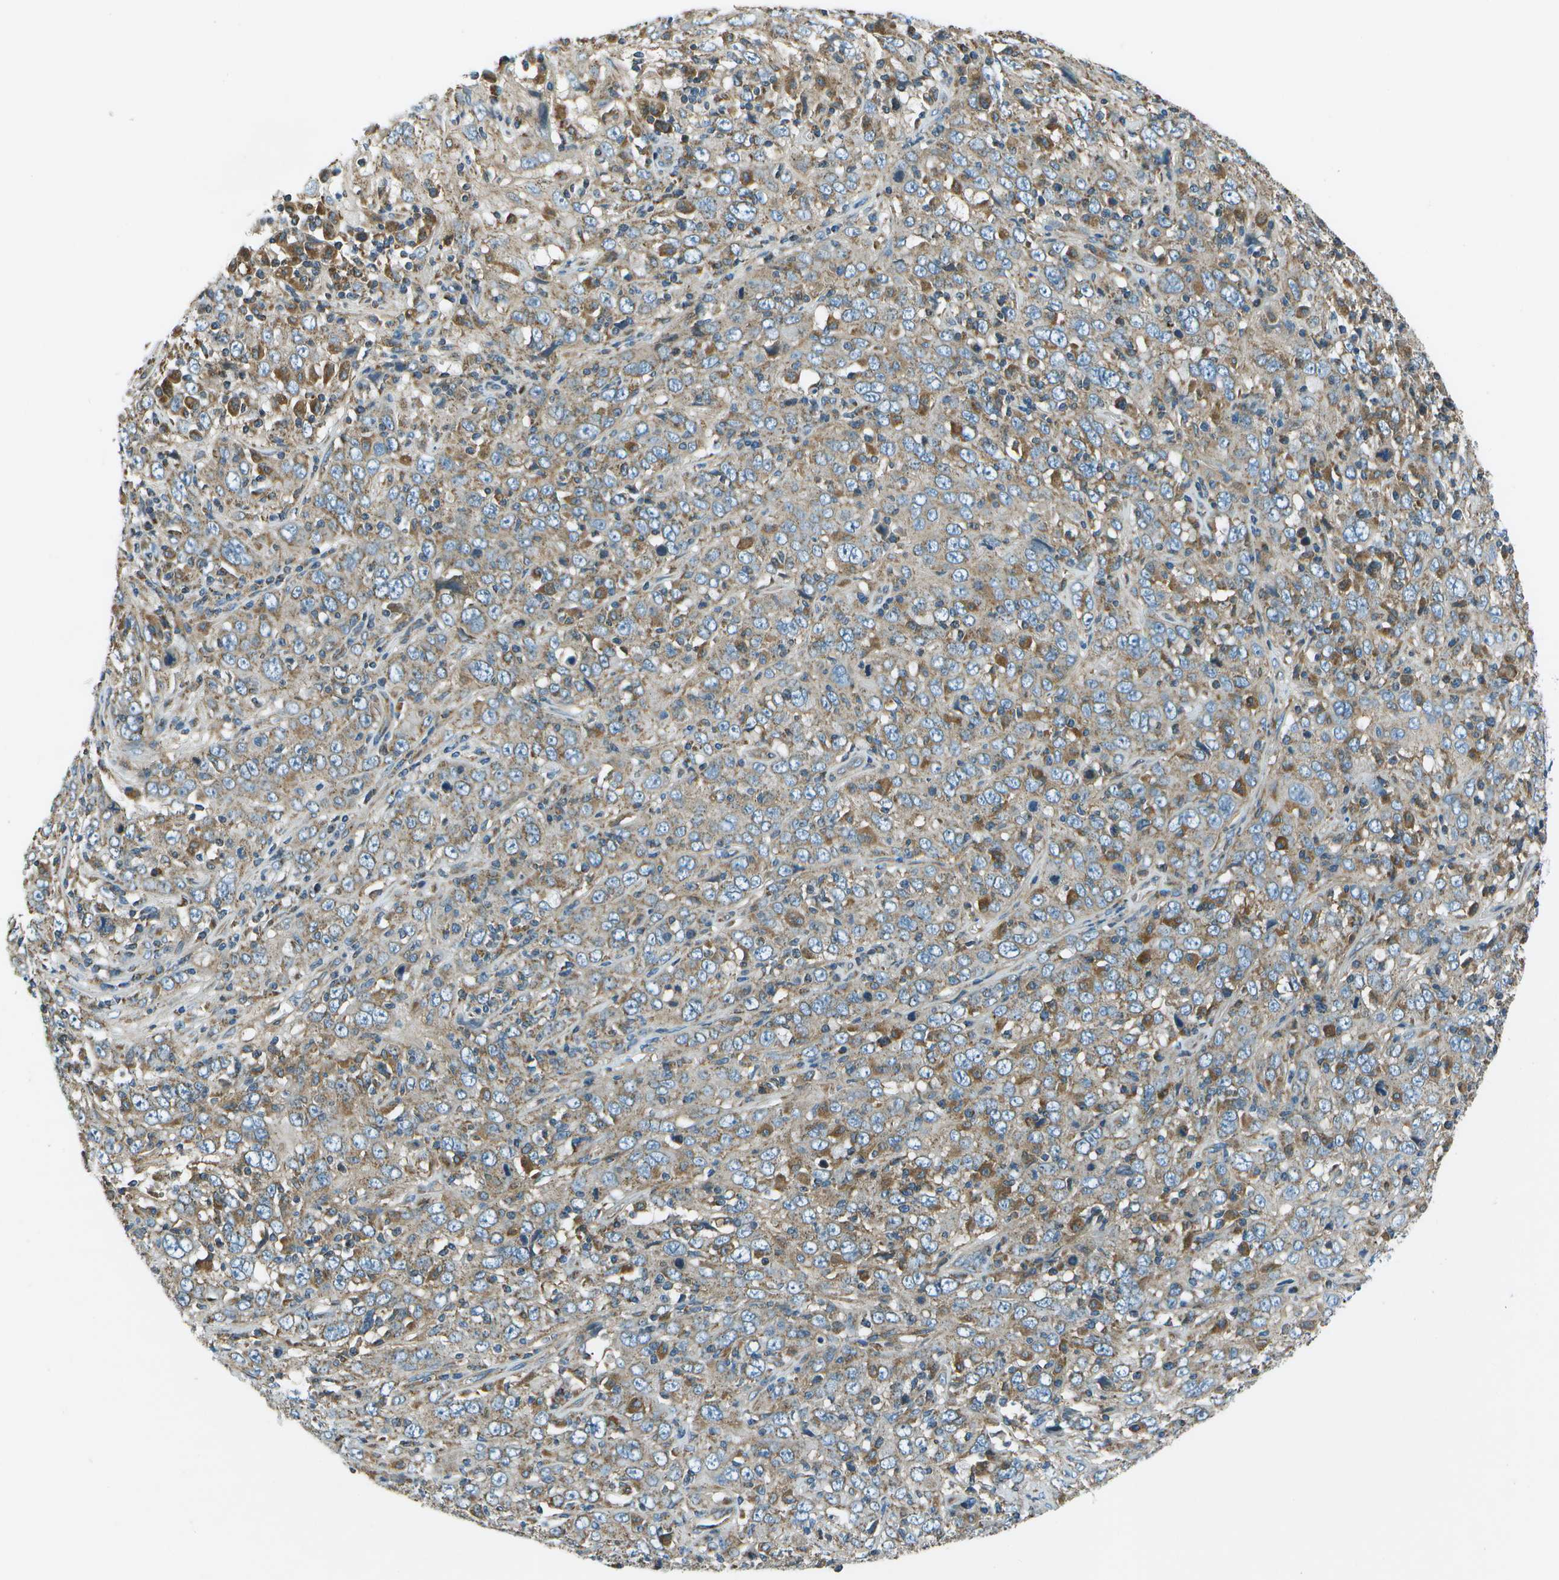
{"staining": {"intensity": "weak", "quantity": ">75%", "location": "cytoplasmic/membranous"}, "tissue": "cervical cancer", "cell_type": "Tumor cells", "image_type": "cancer", "snomed": [{"axis": "morphology", "description": "Squamous cell carcinoma, NOS"}, {"axis": "topography", "description": "Cervix"}], "caption": "A brown stain labels weak cytoplasmic/membranous staining of a protein in cervical cancer (squamous cell carcinoma) tumor cells.", "gene": "TMEM51", "patient": {"sex": "female", "age": 46}}